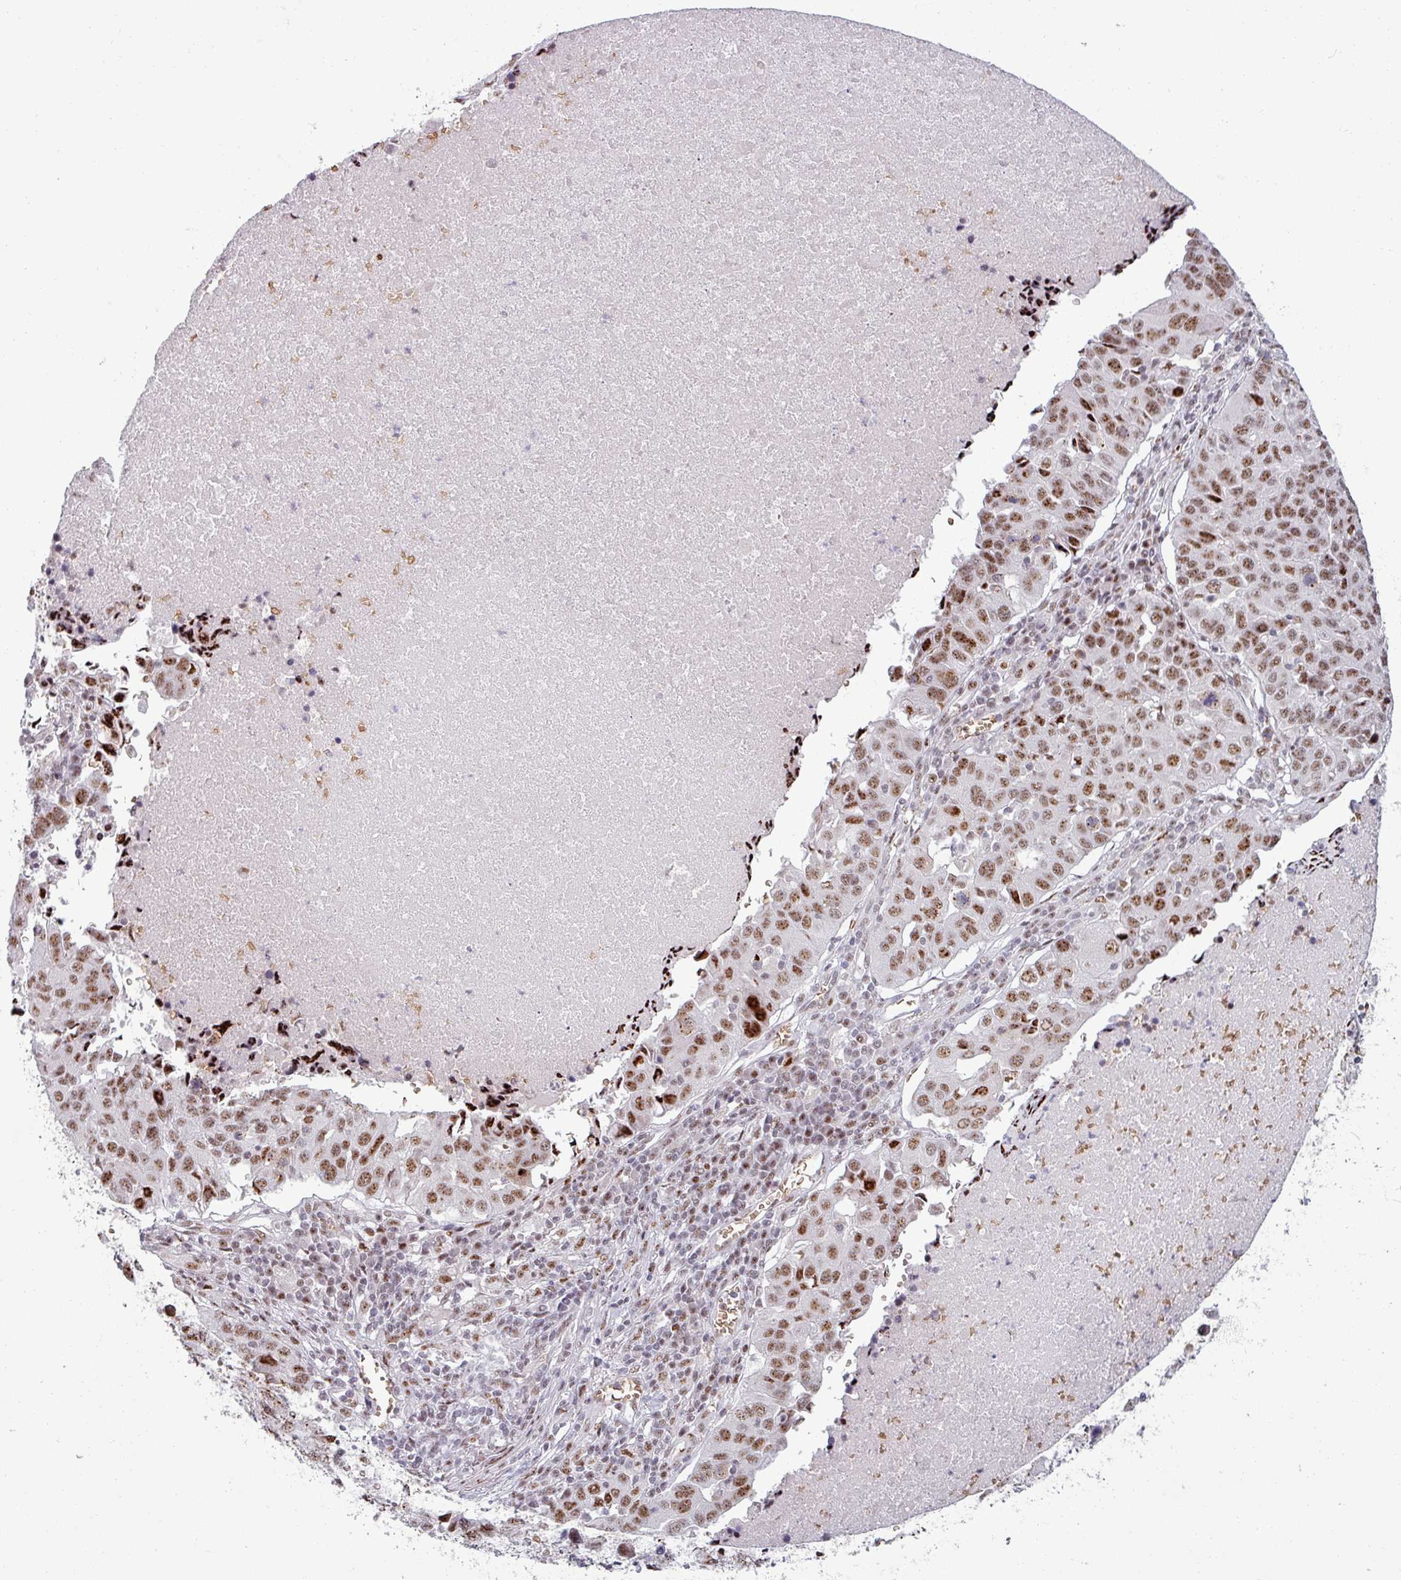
{"staining": {"intensity": "moderate", "quantity": ">75%", "location": "nuclear"}, "tissue": "lung cancer", "cell_type": "Tumor cells", "image_type": "cancer", "snomed": [{"axis": "morphology", "description": "Squamous cell carcinoma, NOS"}, {"axis": "topography", "description": "Lung"}], "caption": "A high-resolution photomicrograph shows immunohistochemistry staining of lung cancer, which shows moderate nuclear positivity in about >75% of tumor cells.", "gene": "NCOR1", "patient": {"sex": "female", "age": 66}}